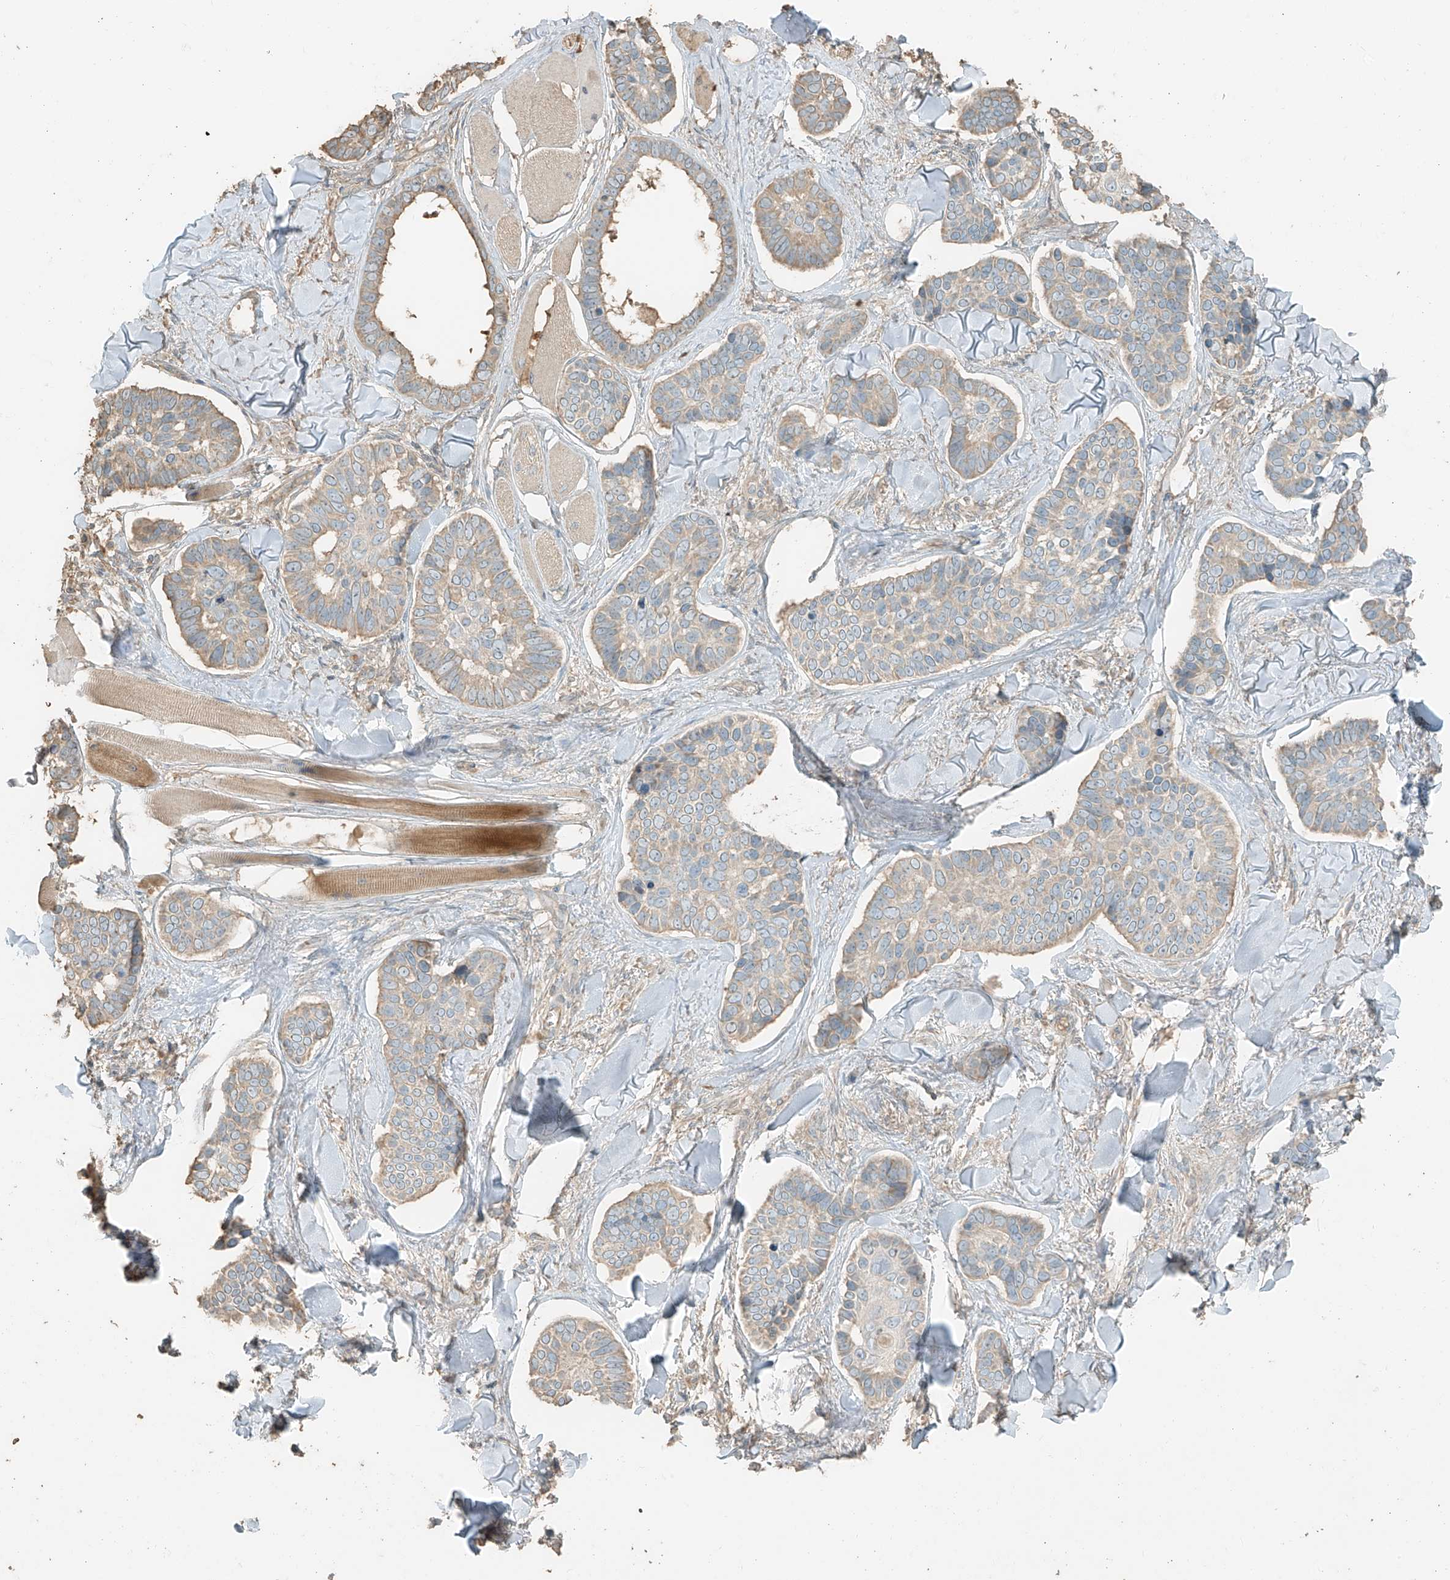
{"staining": {"intensity": "weak", "quantity": ">75%", "location": "cytoplasmic/membranous"}, "tissue": "skin cancer", "cell_type": "Tumor cells", "image_type": "cancer", "snomed": [{"axis": "morphology", "description": "Basal cell carcinoma"}, {"axis": "topography", "description": "Skin"}], "caption": "Immunohistochemistry (DAB) staining of human basal cell carcinoma (skin) demonstrates weak cytoplasmic/membranous protein staining in about >75% of tumor cells. The staining is performed using DAB (3,3'-diaminobenzidine) brown chromogen to label protein expression. The nuclei are counter-stained blue using hematoxylin.", "gene": "RFTN2", "patient": {"sex": "male", "age": 62}}